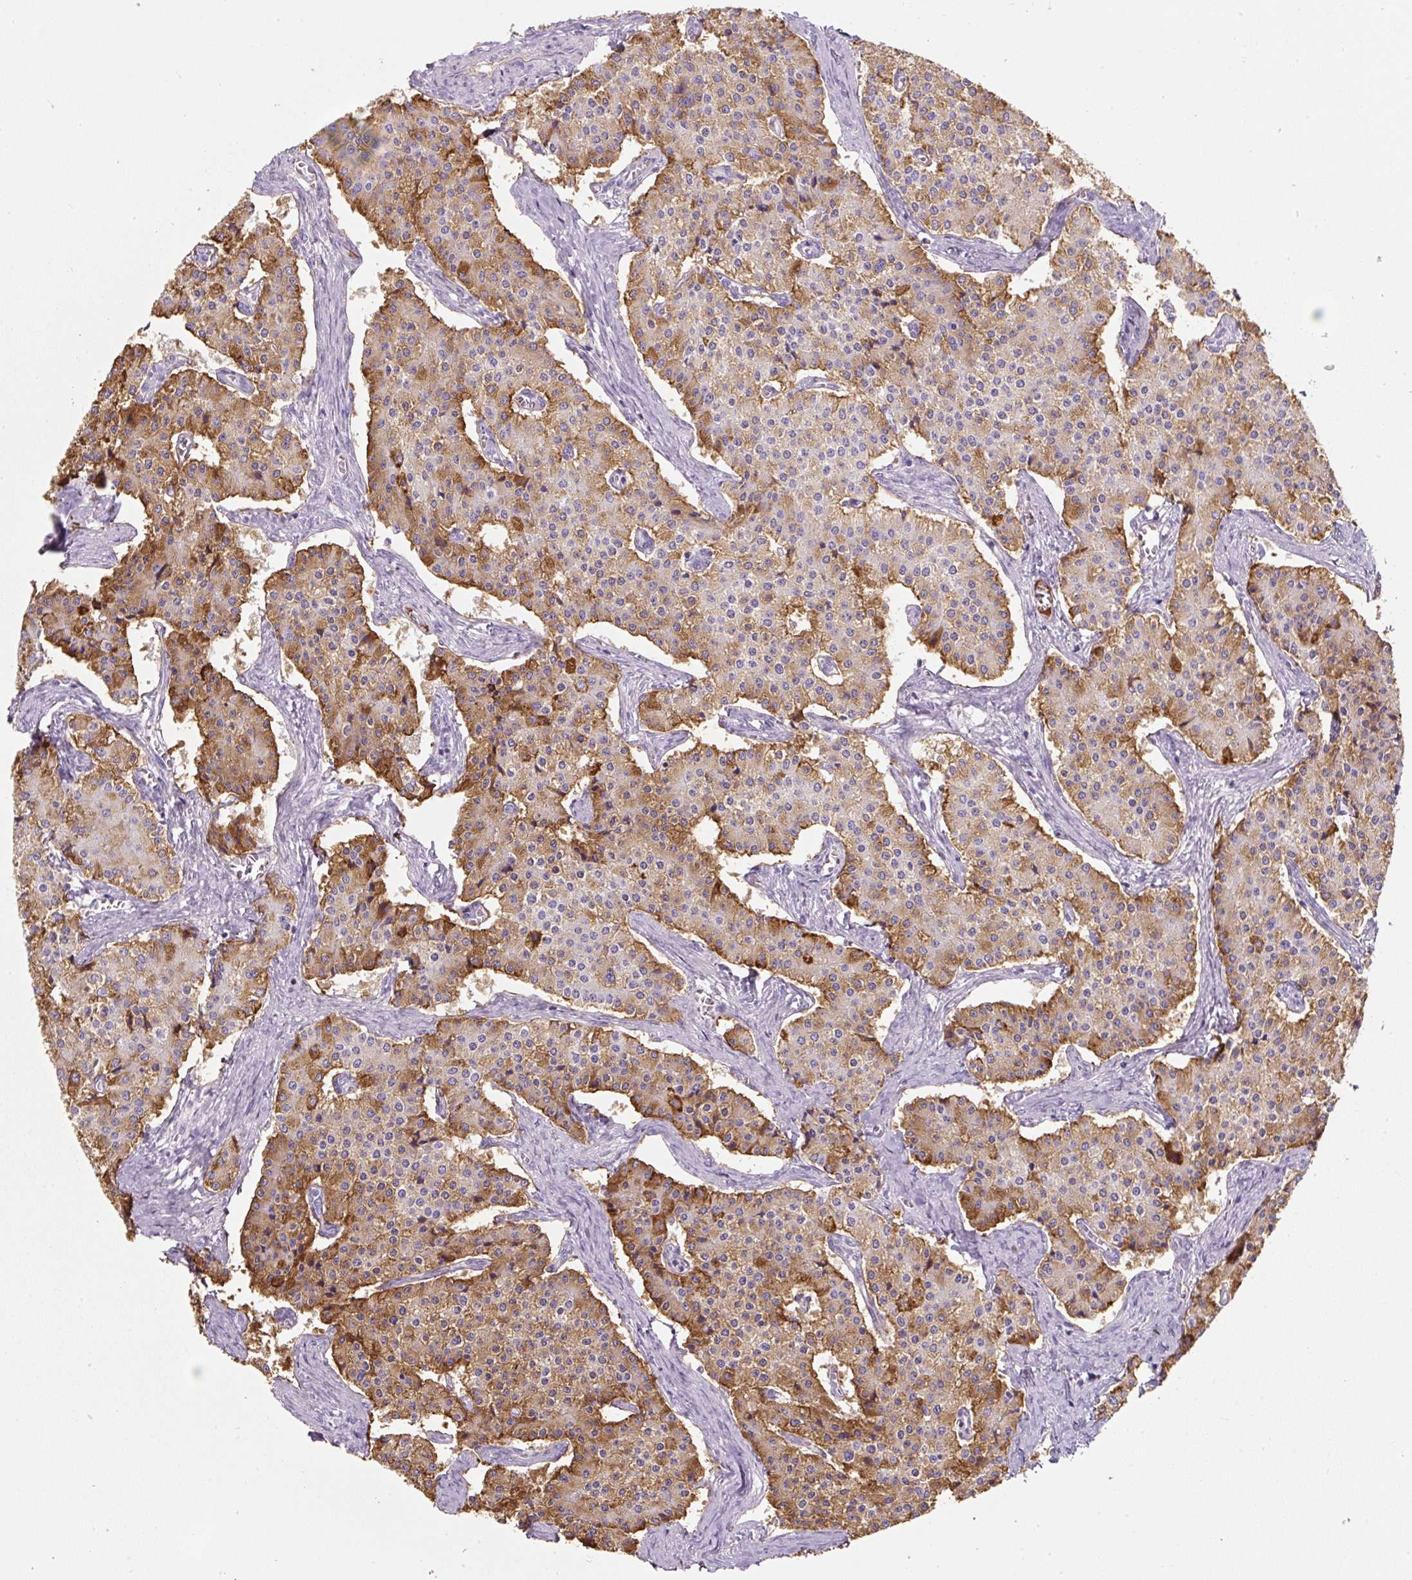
{"staining": {"intensity": "moderate", "quantity": "25%-75%", "location": "cytoplasmic/membranous"}, "tissue": "carcinoid", "cell_type": "Tumor cells", "image_type": "cancer", "snomed": [{"axis": "morphology", "description": "Carcinoid, malignant, NOS"}, {"axis": "topography", "description": "Colon"}], "caption": "A micrograph of carcinoid (malignant) stained for a protein demonstrates moderate cytoplasmic/membranous brown staining in tumor cells.", "gene": "APOA1", "patient": {"sex": "female", "age": 52}}